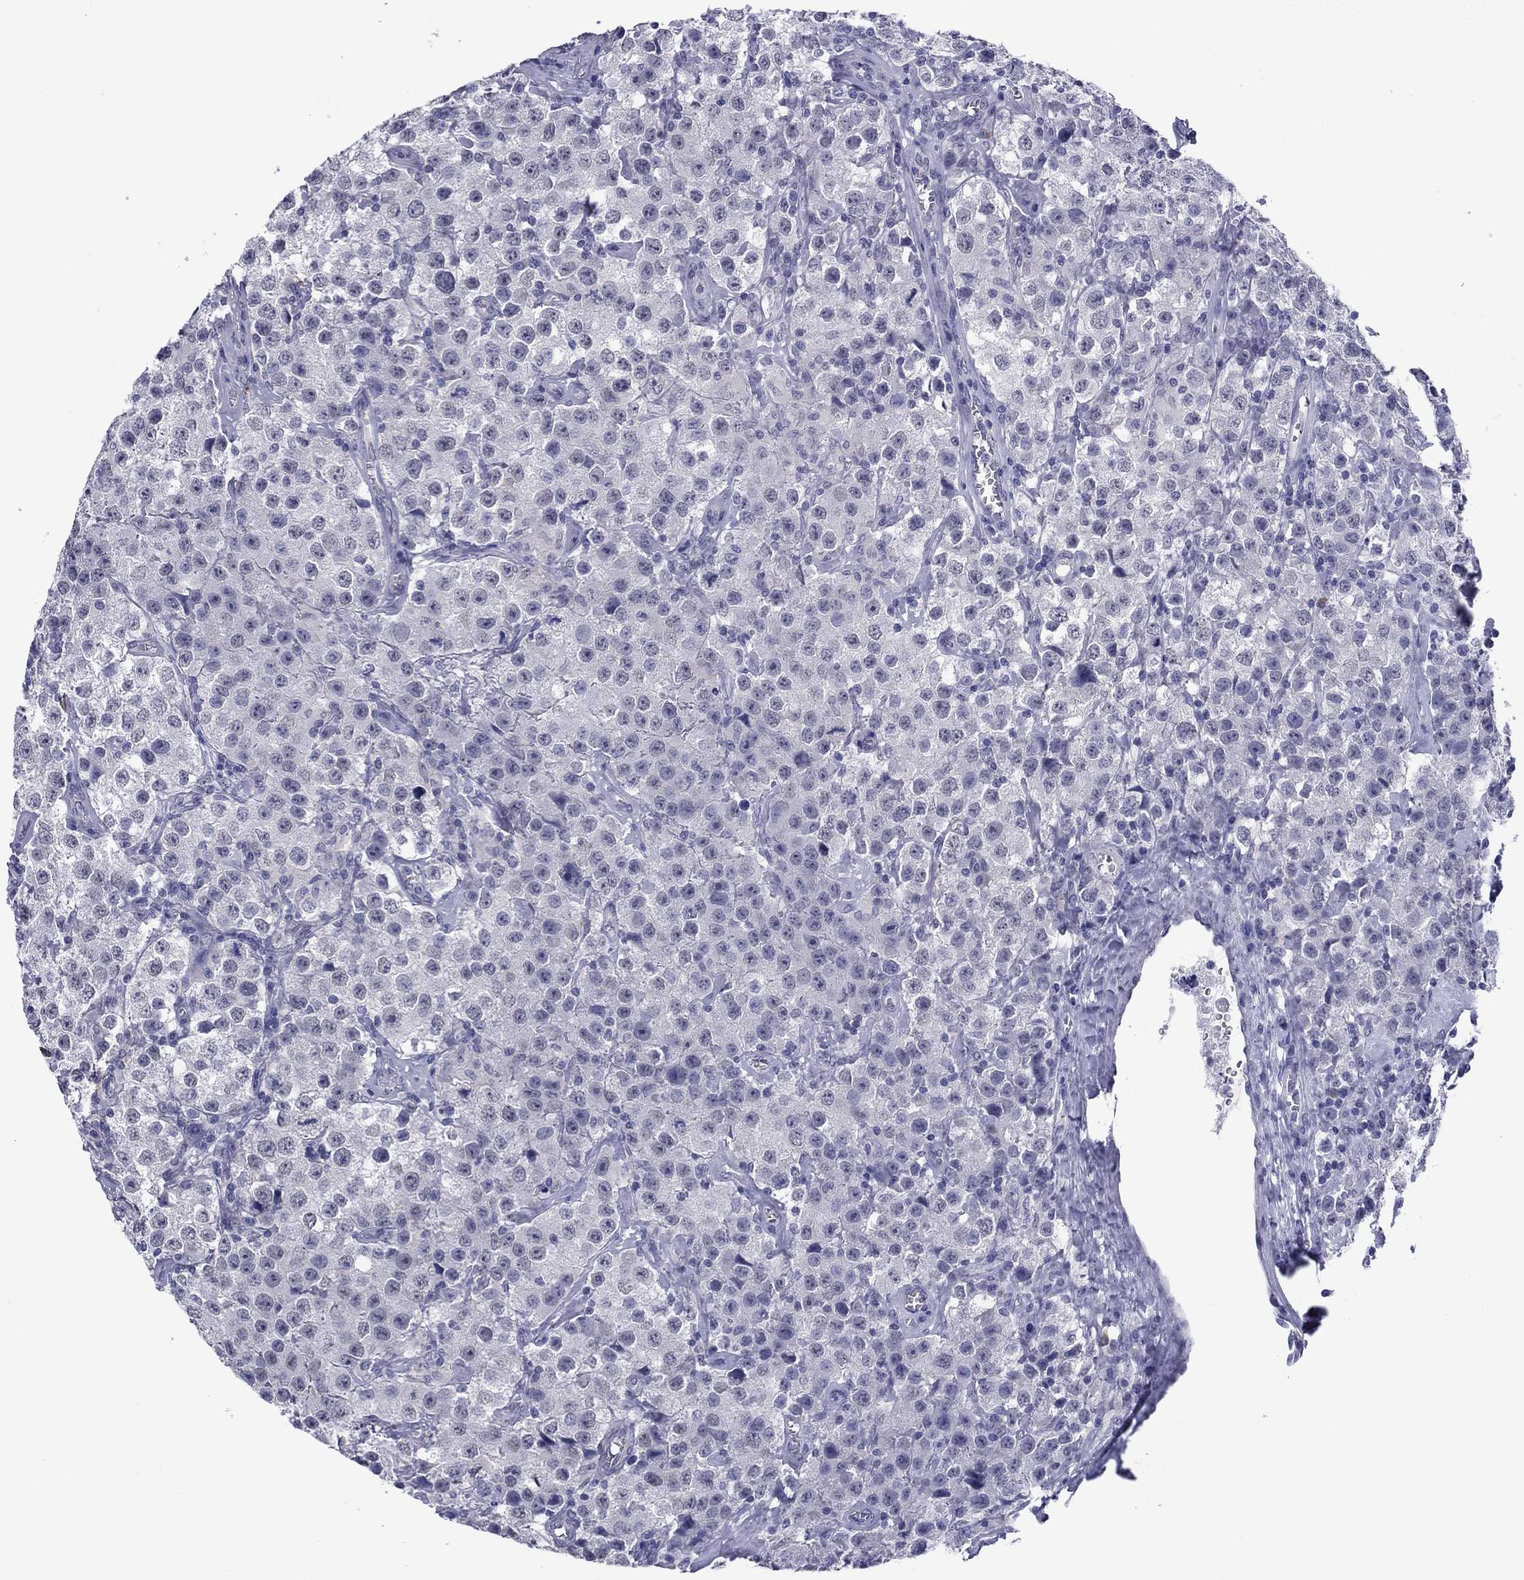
{"staining": {"intensity": "negative", "quantity": "none", "location": "none"}, "tissue": "testis cancer", "cell_type": "Tumor cells", "image_type": "cancer", "snomed": [{"axis": "morphology", "description": "Seminoma, NOS"}, {"axis": "topography", "description": "Testis"}], "caption": "Immunohistochemistry (IHC) of human seminoma (testis) exhibits no expression in tumor cells. The staining is performed using DAB brown chromogen with nuclei counter-stained in using hematoxylin.", "gene": "HAO1", "patient": {"sex": "male", "age": 52}}